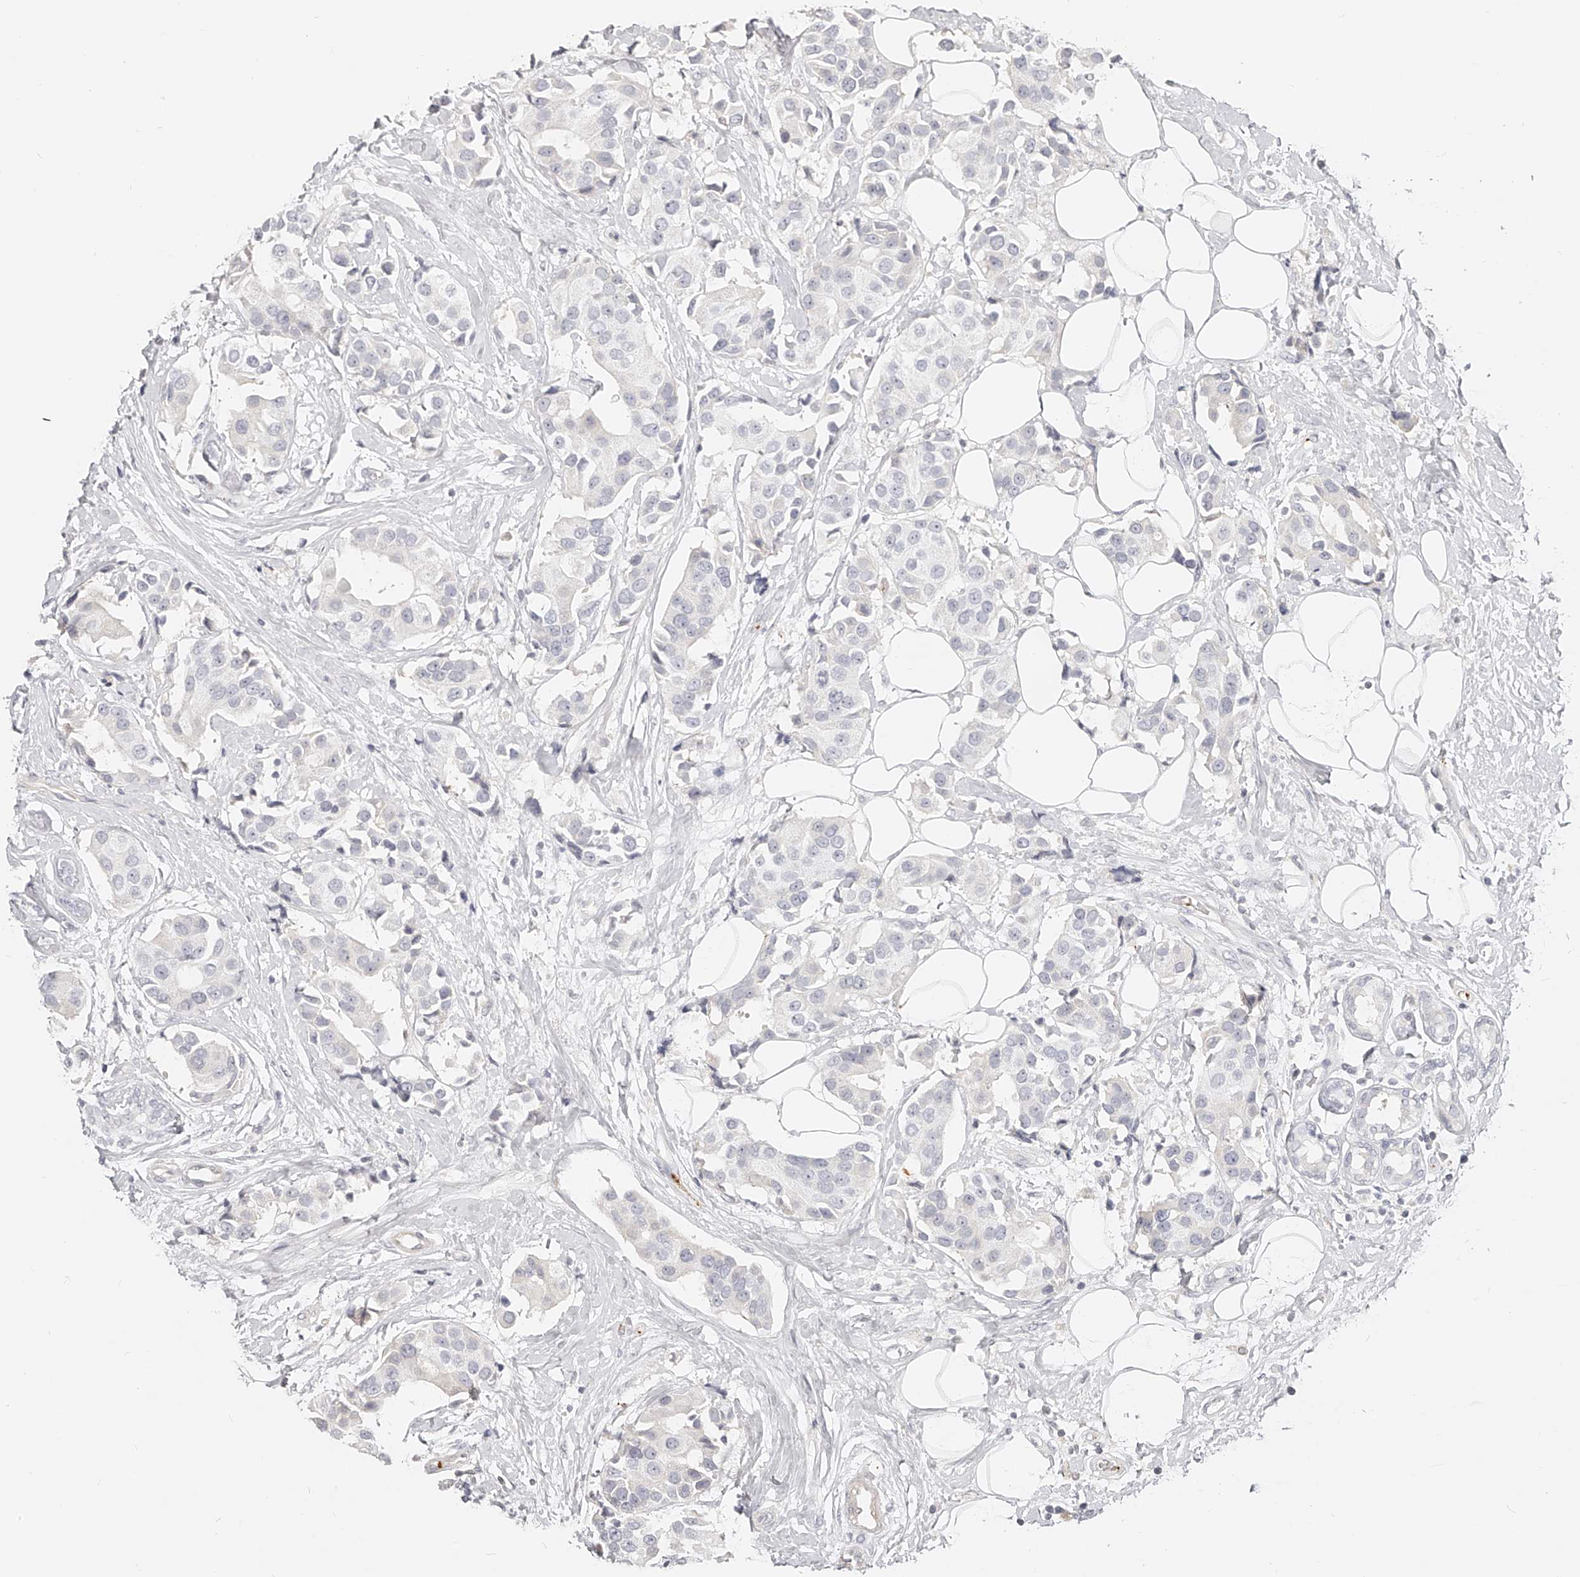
{"staining": {"intensity": "negative", "quantity": "none", "location": "none"}, "tissue": "breast cancer", "cell_type": "Tumor cells", "image_type": "cancer", "snomed": [{"axis": "morphology", "description": "Normal tissue, NOS"}, {"axis": "morphology", "description": "Duct carcinoma"}, {"axis": "topography", "description": "Breast"}], "caption": "IHC image of neoplastic tissue: intraductal carcinoma (breast) stained with DAB (3,3'-diaminobenzidine) displays no significant protein expression in tumor cells. (DAB (3,3'-diaminobenzidine) immunohistochemistry with hematoxylin counter stain).", "gene": "ITGB3", "patient": {"sex": "female", "age": 39}}